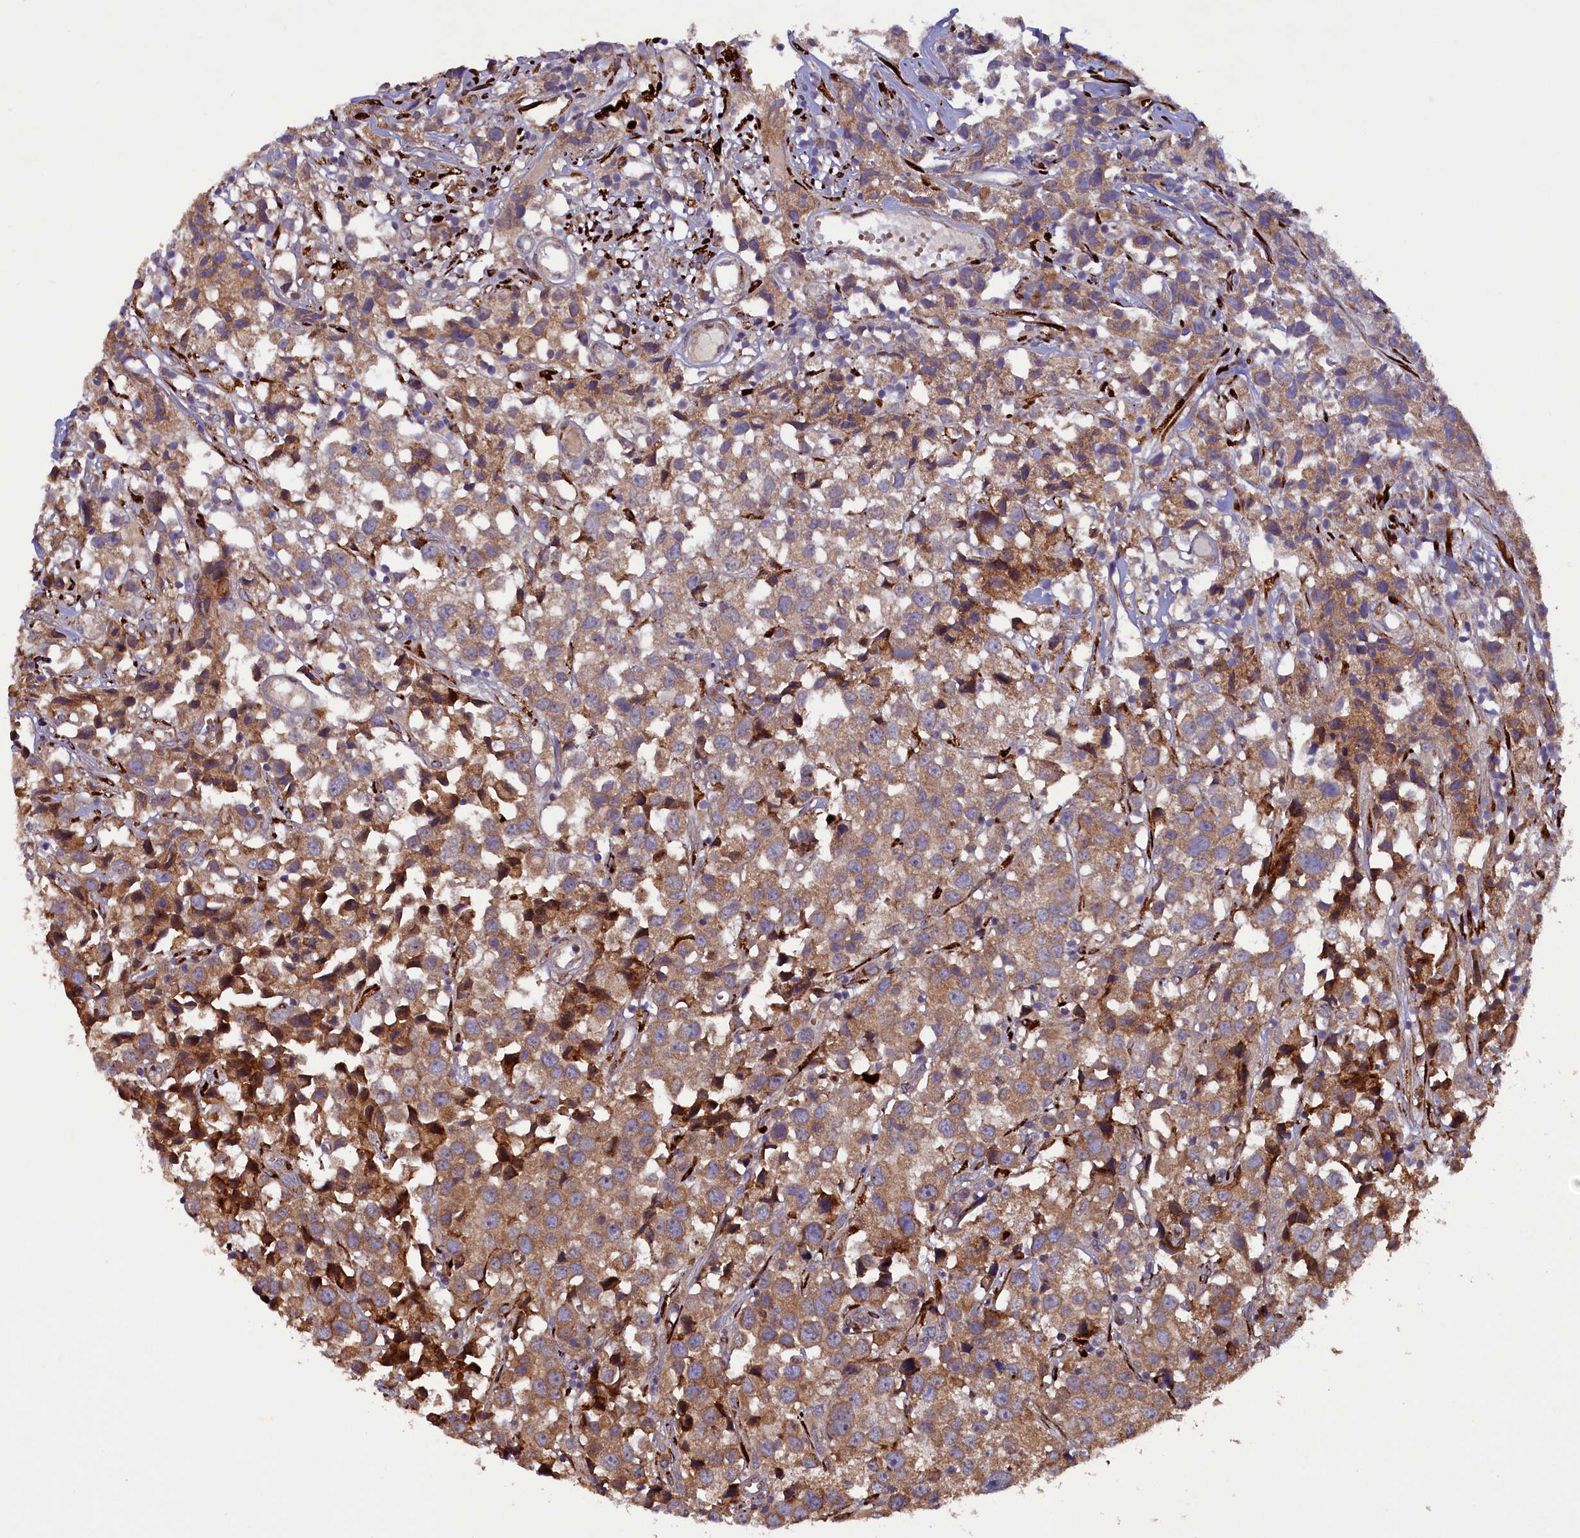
{"staining": {"intensity": "moderate", "quantity": ">75%", "location": "cytoplasmic/membranous"}, "tissue": "urothelial cancer", "cell_type": "Tumor cells", "image_type": "cancer", "snomed": [{"axis": "morphology", "description": "Urothelial carcinoma, High grade"}, {"axis": "topography", "description": "Urinary bladder"}], "caption": "IHC (DAB) staining of human urothelial cancer reveals moderate cytoplasmic/membranous protein staining in approximately >75% of tumor cells. The staining was performed using DAB (3,3'-diaminobenzidine), with brown indicating positive protein expression. Nuclei are stained blue with hematoxylin.", "gene": "ARRDC4", "patient": {"sex": "female", "age": 75}}